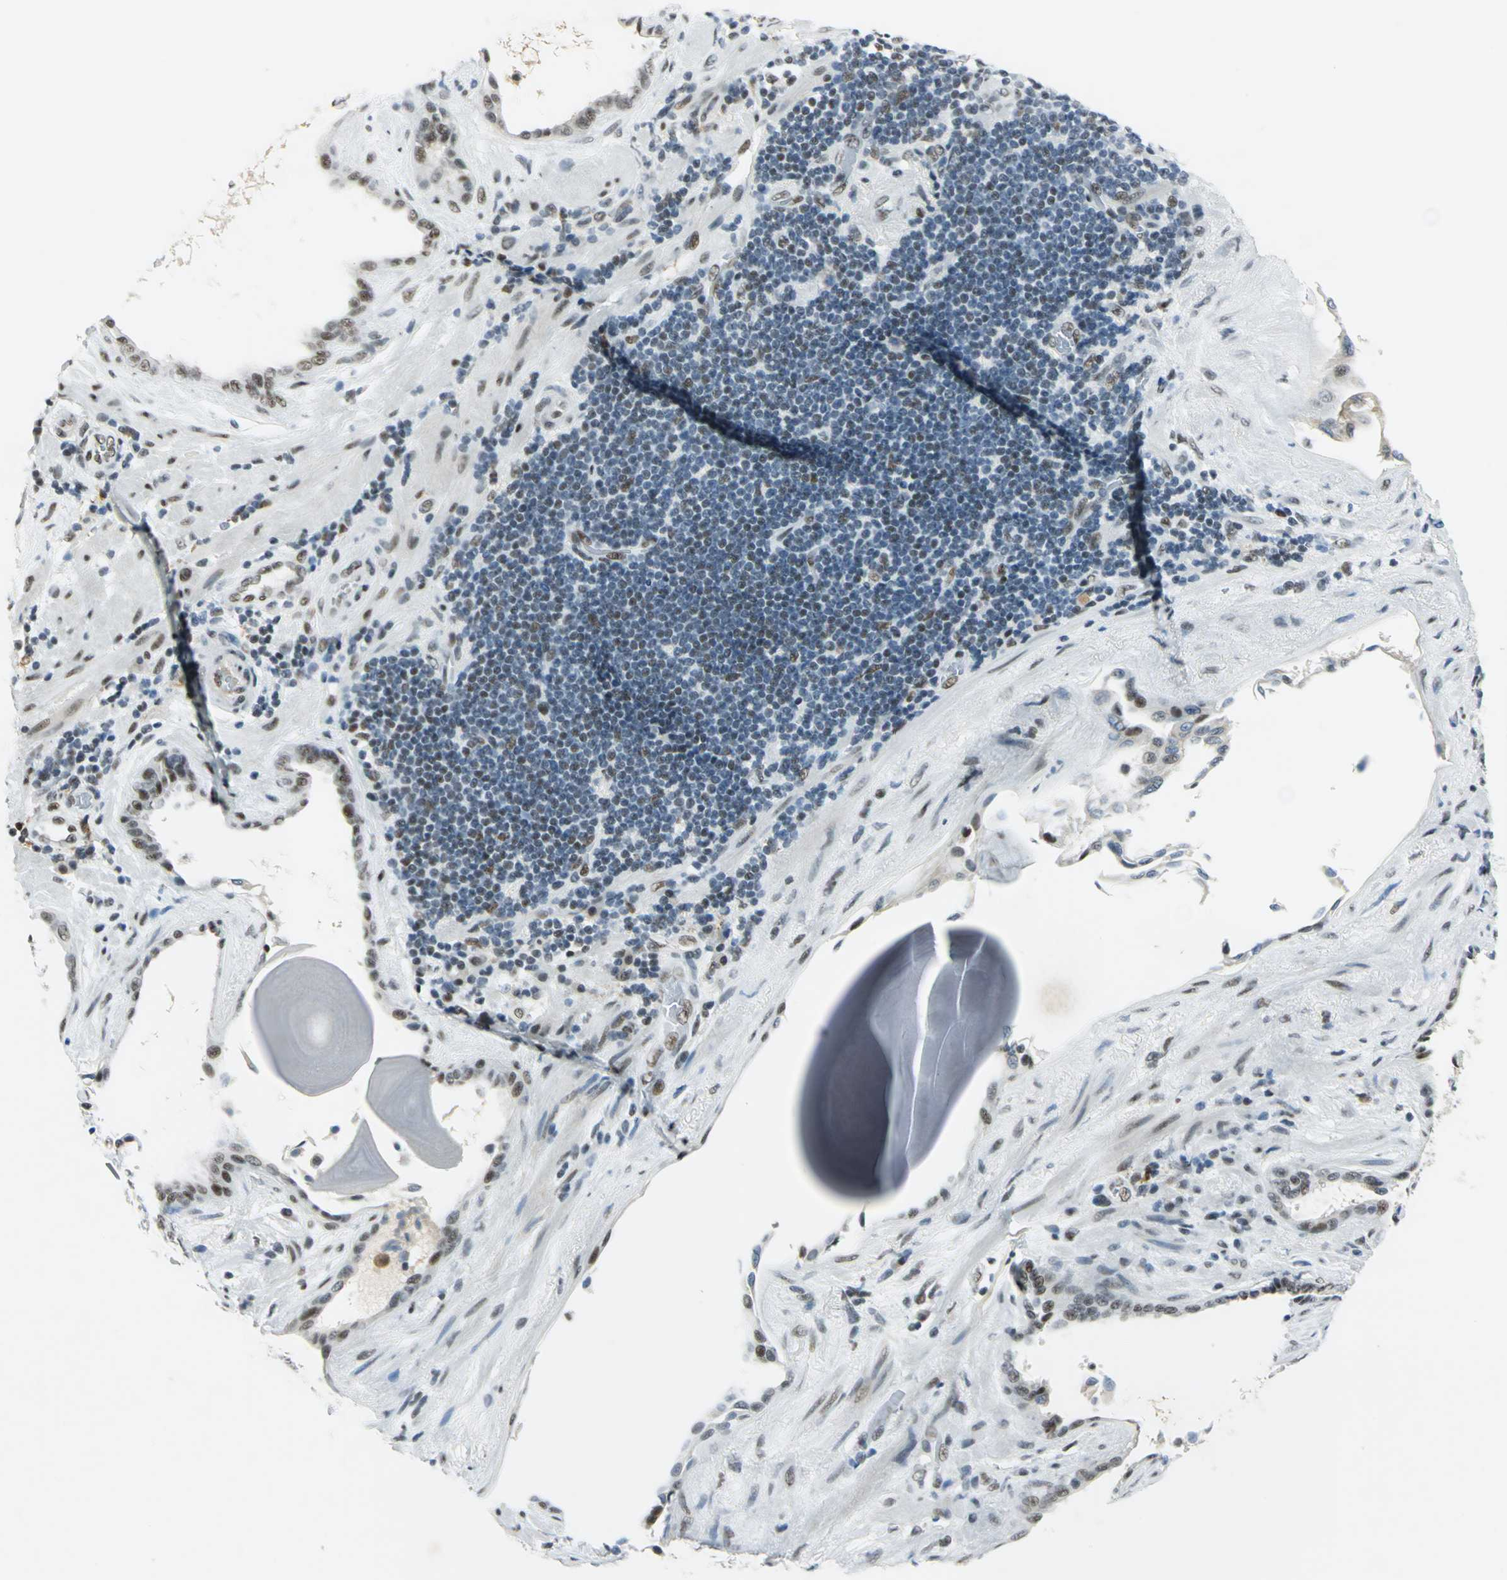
{"staining": {"intensity": "moderate", "quantity": "25%-75%", "location": "nuclear"}, "tissue": "prostate cancer", "cell_type": "Tumor cells", "image_type": "cancer", "snomed": [{"axis": "morphology", "description": "Adenocarcinoma, High grade"}, {"axis": "topography", "description": "Prostate"}], "caption": "Human prostate high-grade adenocarcinoma stained with a protein marker shows moderate staining in tumor cells.", "gene": "MTMR10", "patient": {"sex": "male", "age": 68}}